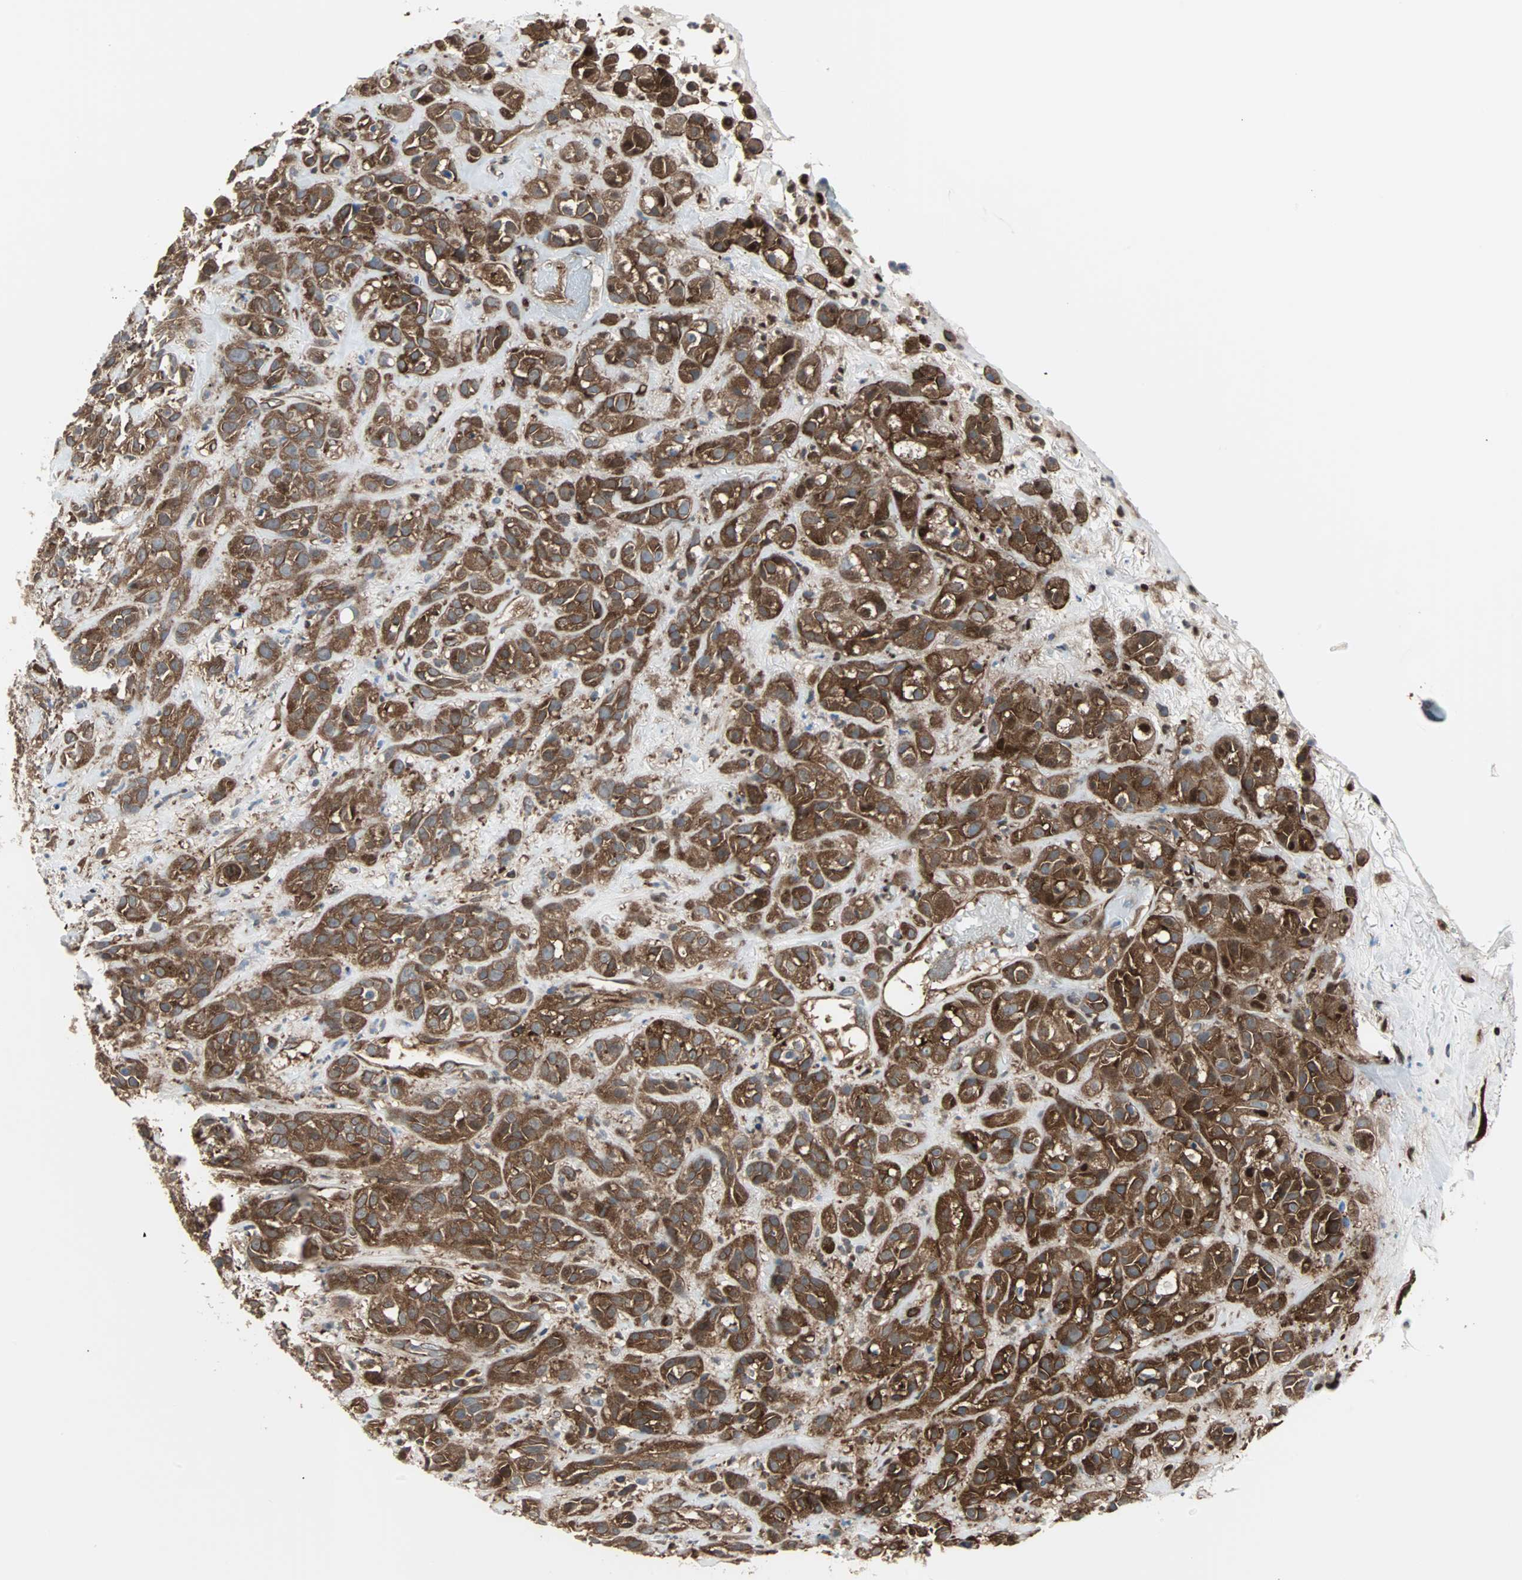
{"staining": {"intensity": "strong", "quantity": ">75%", "location": "cytoplasmic/membranous"}, "tissue": "head and neck cancer", "cell_type": "Tumor cells", "image_type": "cancer", "snomed": [{"axis": "morphology", "description": "Squamous cell carcinoma, NOS"}, {"axis": "topography", "description": "Head-Neck"}], "caption": "This is an image of IHC staining of head and neck cancer, which shows strong expression in the cytoplasmic/membranous of tumor cells.", "gene": "RELA", "patient": {"sex": "male", "age": 62}}